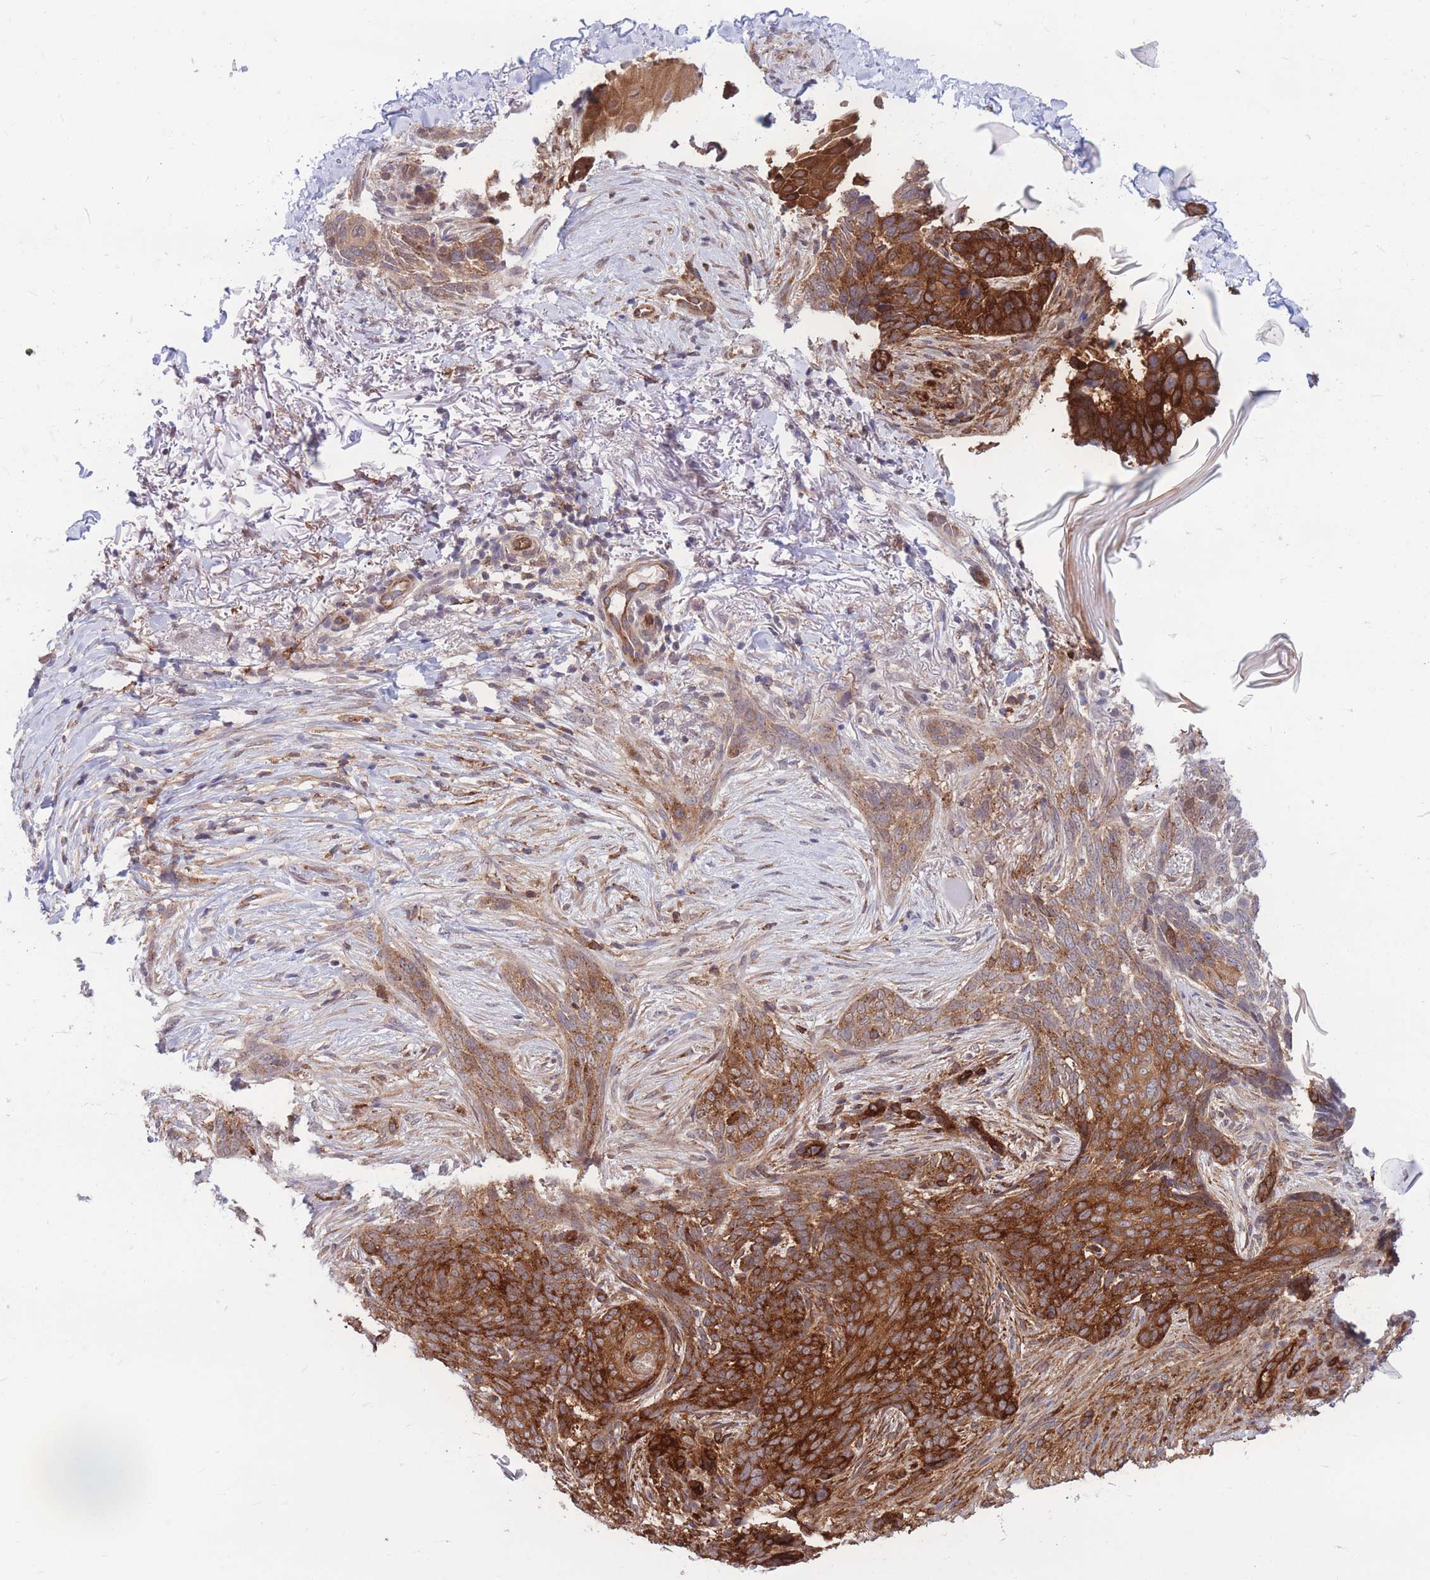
{"staining": {"intensity": "strong", "quantity": "25%-75%", "location": "cytoplasmic/membranous"}, "tissue": "skin cancer", "cell_type": "Tumor cells", "image_type": "cancer", "snomed": [{"axis": "morphology", "description": "Normal tissue, NOS"}, {"axis": "morphology", "description": "Basal cell carcinoma"}, {"axis": "topography", "description": "Skin"}], "caption": "Protein expression analysis of human skin cancer reveals strong cytoplasmic/membranous positivity in approximately 25%-75% of tumor cells.", "gene": "TCF20", "patient": {"sex": "female", "age": 67}}